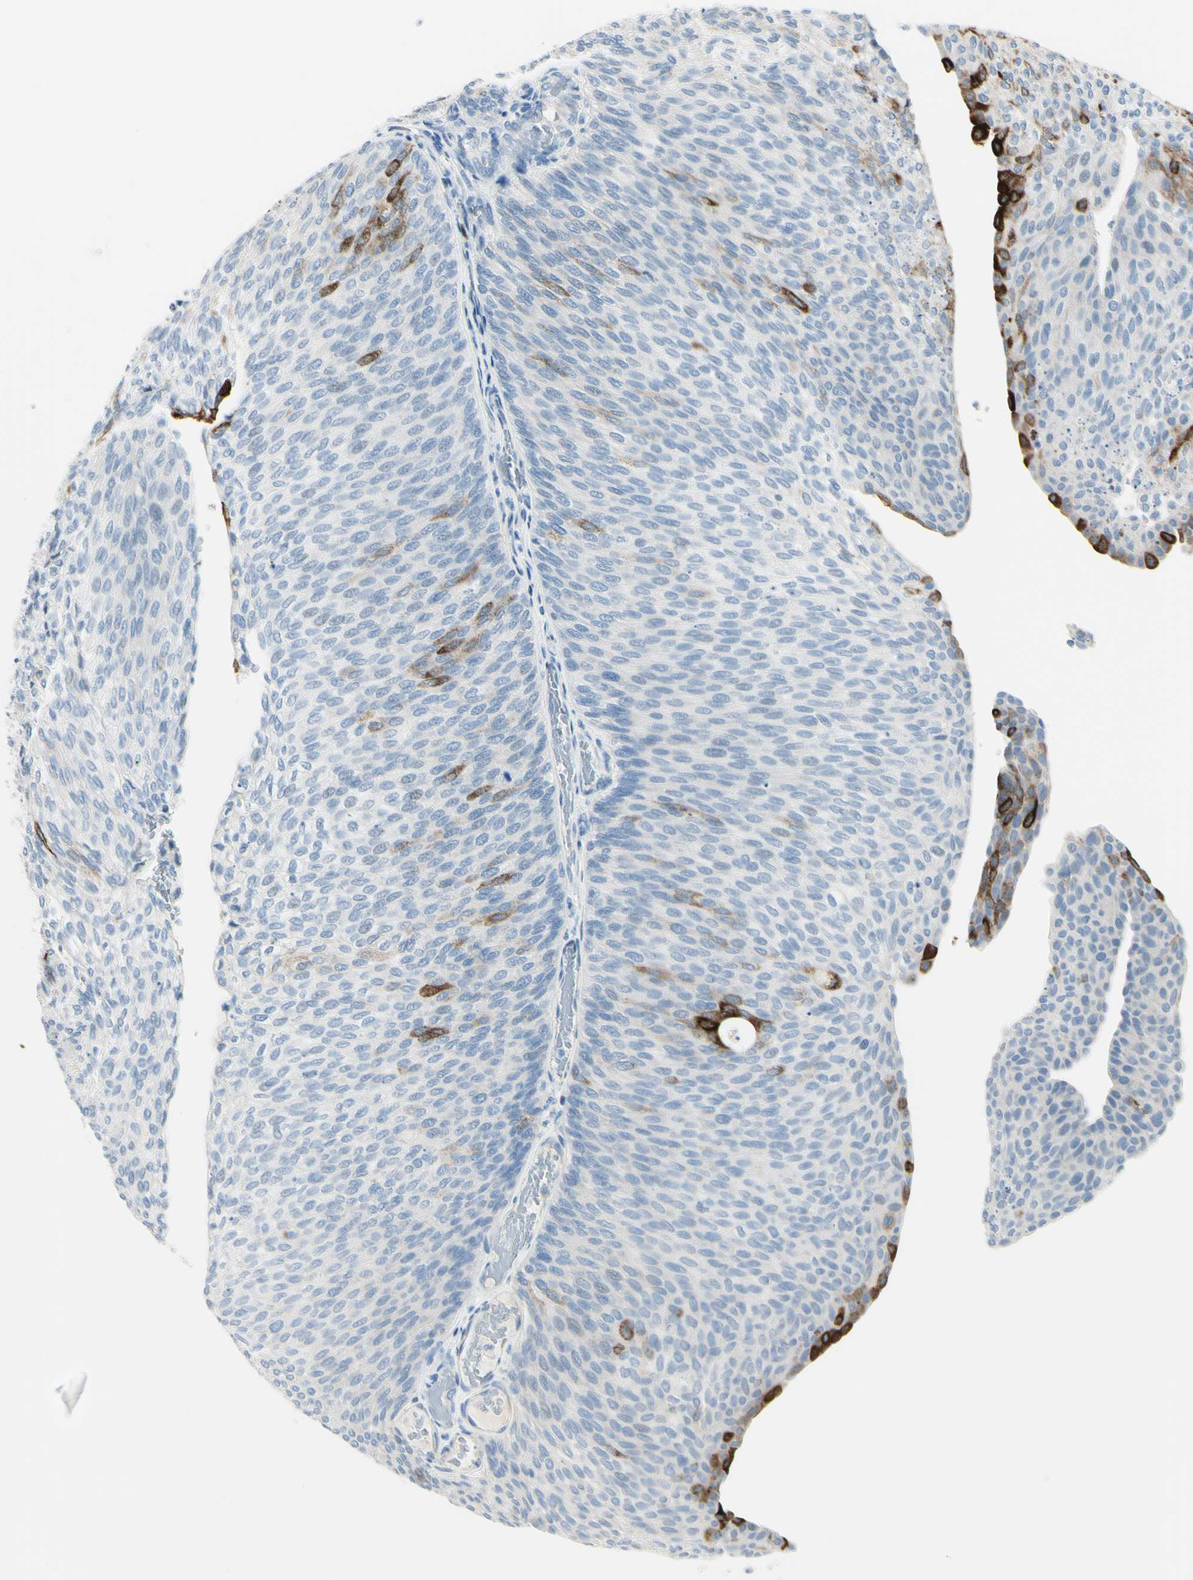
{"staining": {"intensity": "strong", "quantity": "<25%", "location": "cytoplasmic/membranous"}, "tissue": "urothelial cancer", "cell_type": "Tumor cells", "image_type": "cancer", "snomed": [{"axis": "morphology", "description": "Urothelial carcinoma, Low grade"}, {"axis": "topography", "description": "Urinary bladder"}], "caption": "This micrograph displays urothelial cancer stained with immunohistochemistry to label a protein in brown. The cytoplasmic/membranous of tumor cells show strong positivity for the protein. Nuclei are counter-stained blue.", "gene": "DLG4", "patient": {"sex": "female", "age": 79}}